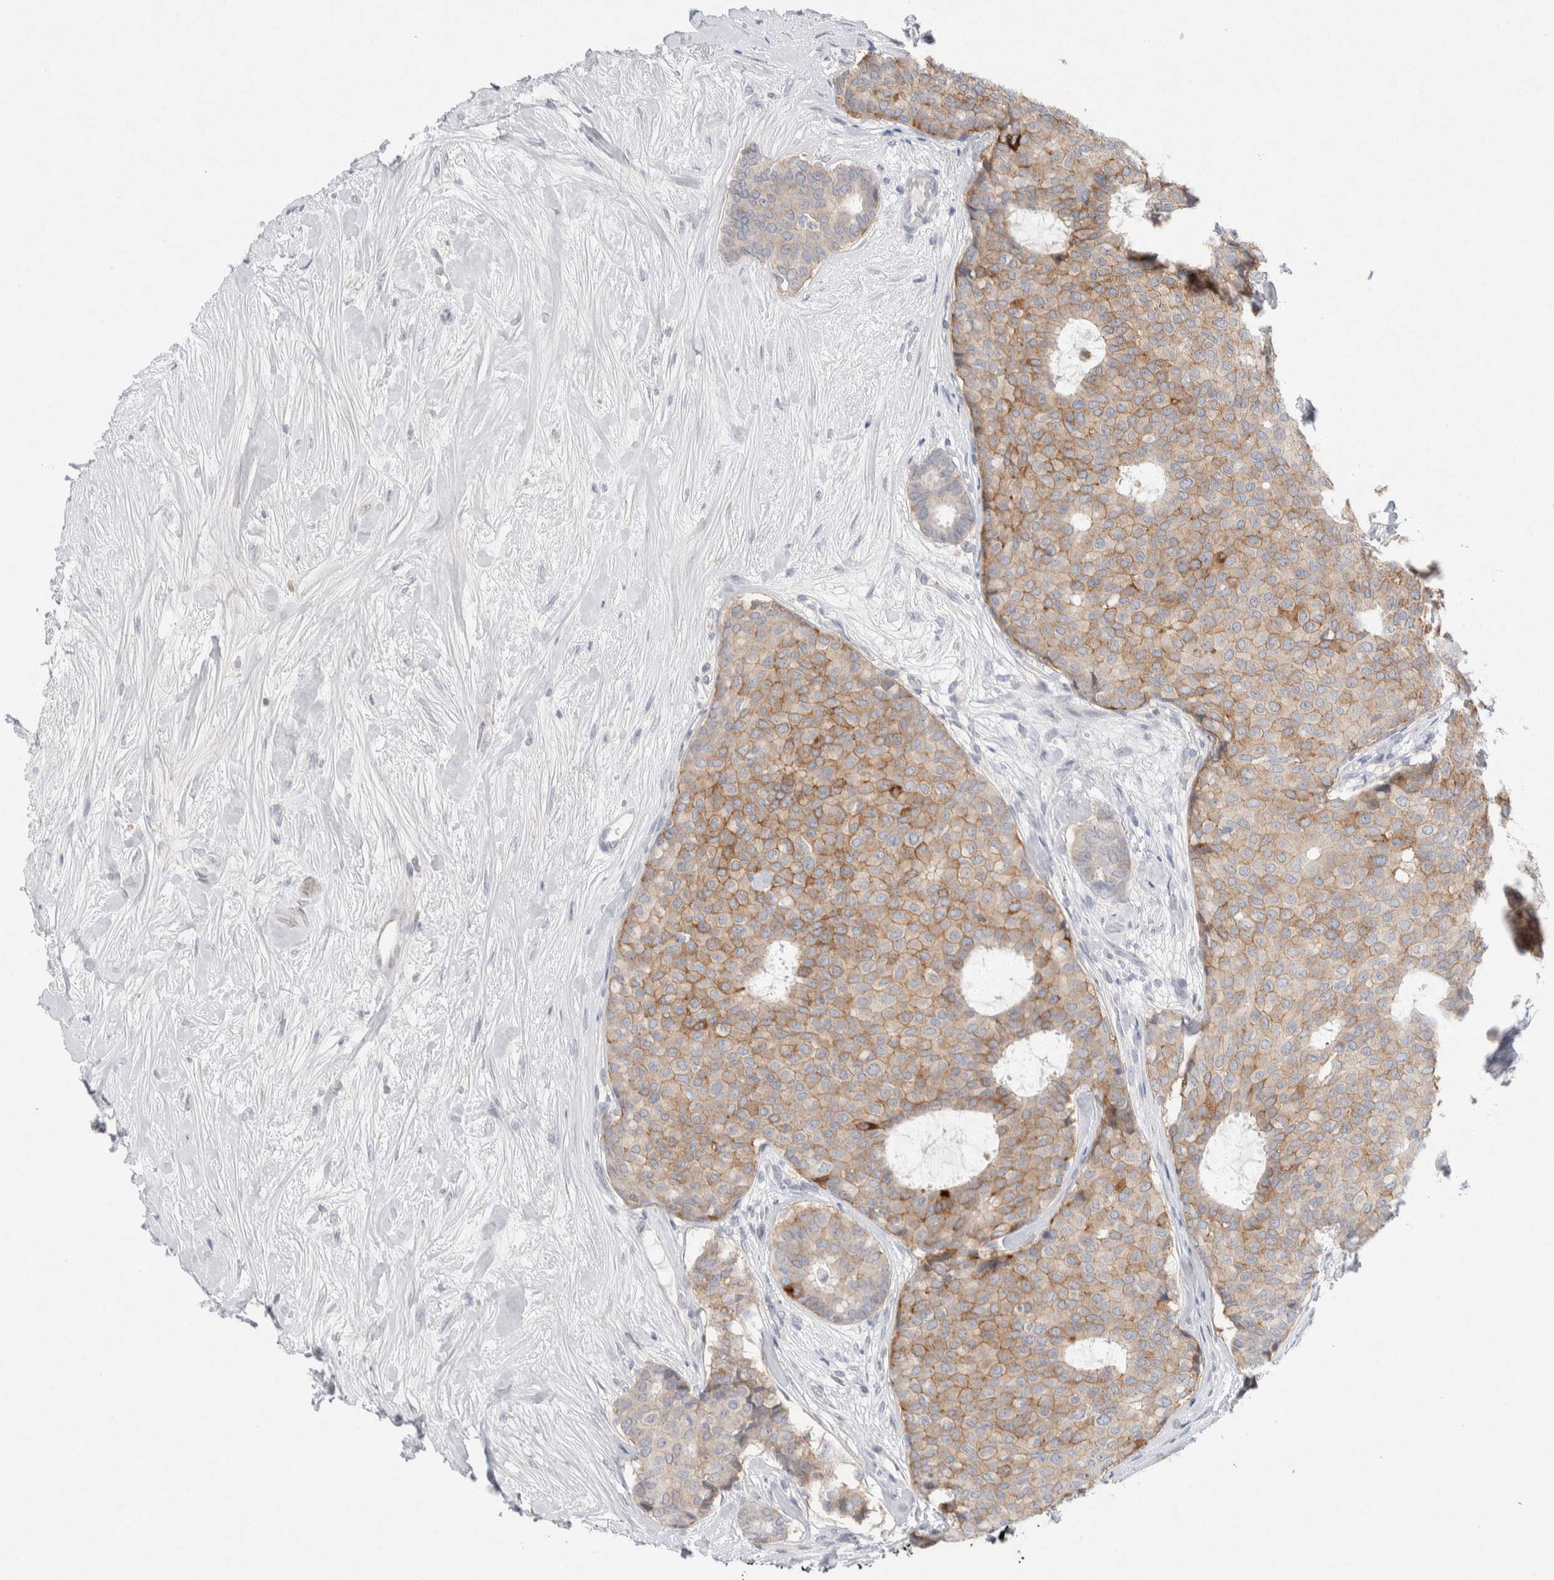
{"staining": {"intensity": "moderate", "quantity": ">75%", "location": "cytoplasmic/membranous"}, "tissue": "breast cancer", "cell_type": "Tumor cells", "image_type": "cancer", "snomed": [{"axis": "morphology", "description": "Duct carcinoma"}, {"axis": "topography", "description": "Breast"}], "caption": "DAB (3,3'-diaminobenzidine) immunohistochemical staining of human intraductal carcinoma (breast) demonstrates moderate cytoplasmic/membranous protein staining in about >75% of tumor cells.", "gene": "CMTM4", "patient": {"sex": "female", "age": 75}}